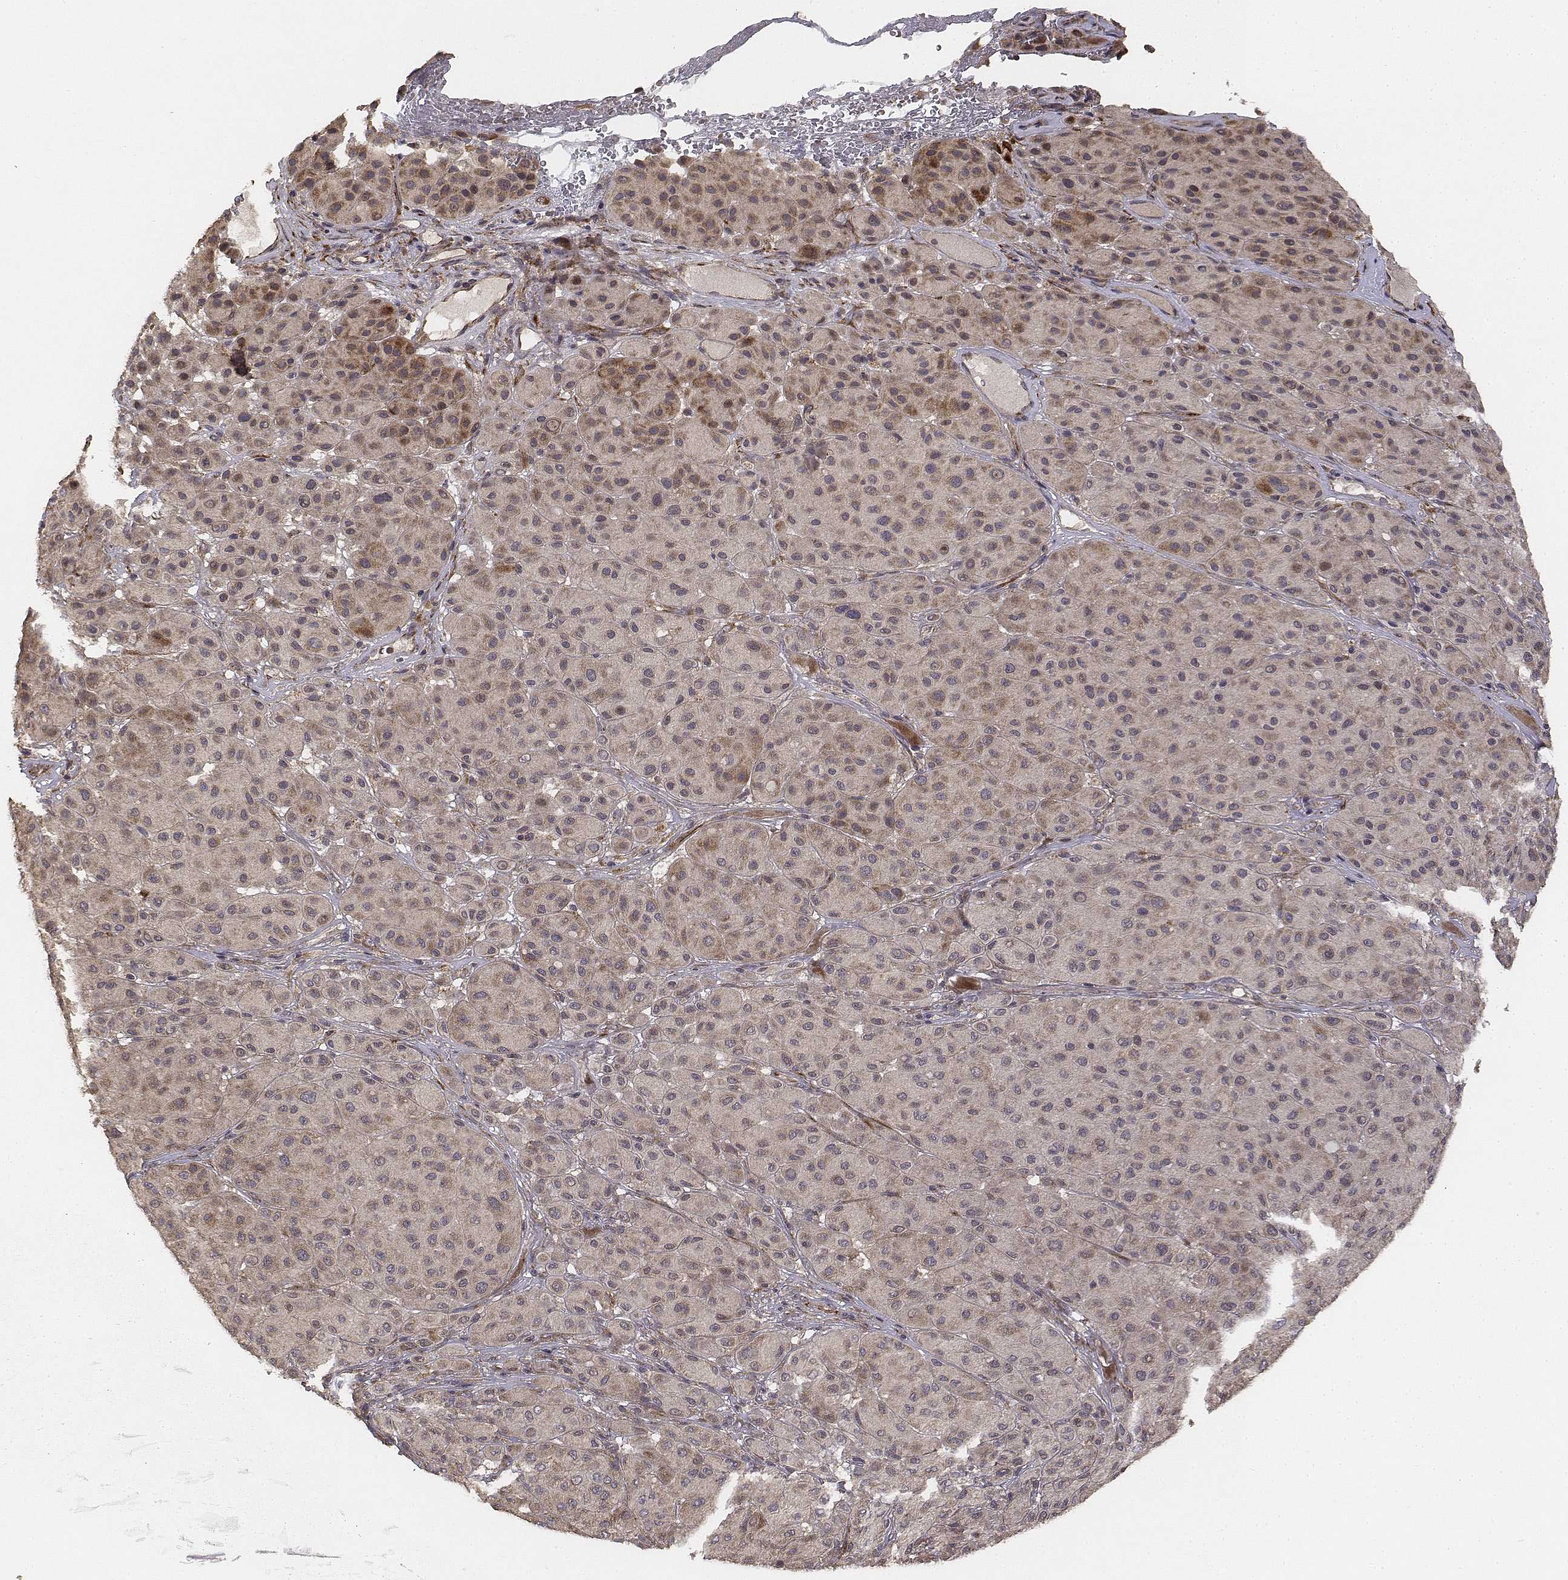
{"staining": {"intensity": "moderate", "quantity": ">75%", "location": "cytoplasmic/membranous"}, "tissue": "melanoma", "cell_type": "Tumor cells", "image_type": "cancer", "snomed": [{"axis": "morphology", "description": "Malignant melanoma, Metastatic site"}, {"axis": "topography", "description": "Smooth muscle"}], "caption": "A brown stain labels moderate cytoplasmic/membranous staining of a protein in melanoma tumor cells.", "gene": "FBXO21", "patient": {"sex": "male", "age": 41}}